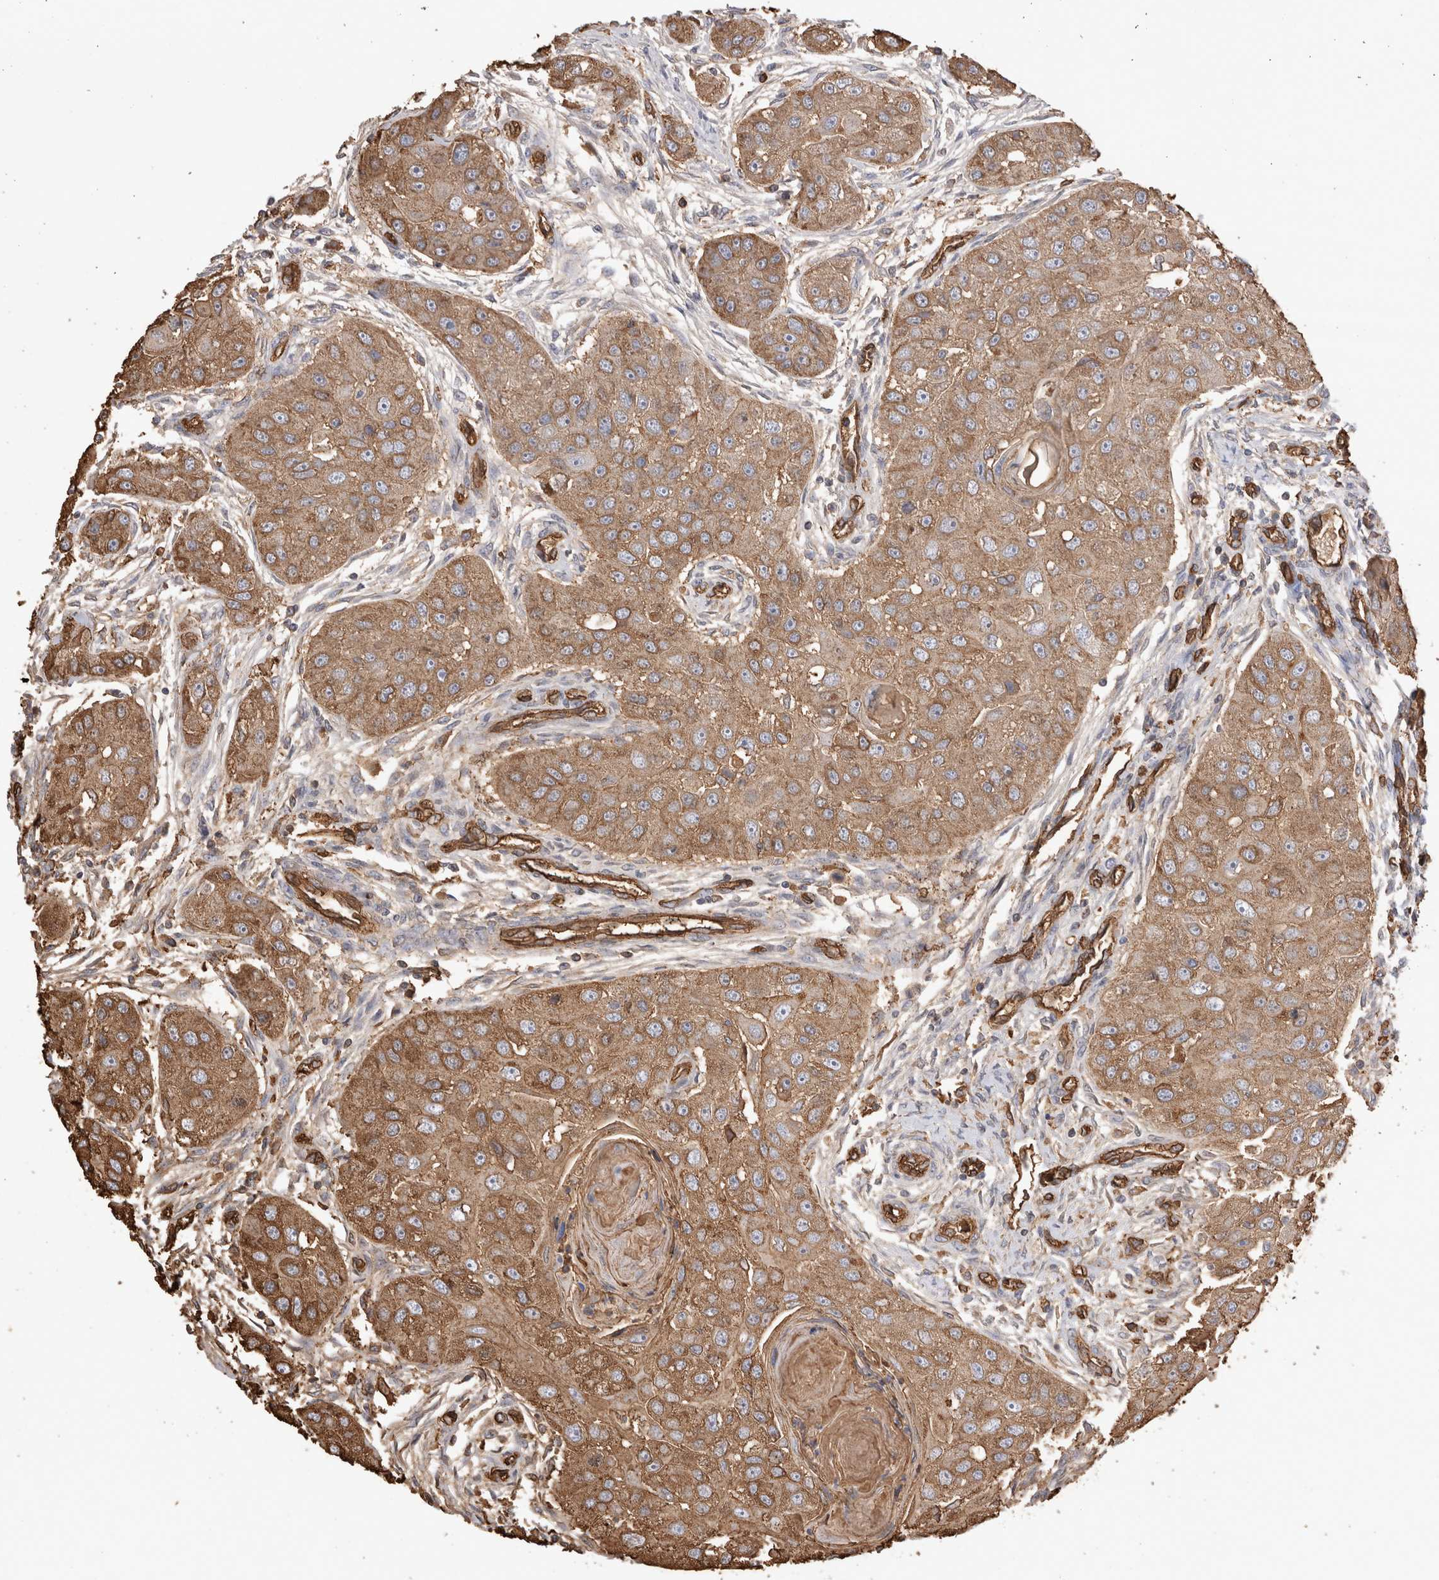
{"staining": {"intensity": "moderate", "quantity": ">75%", "location": "cytoplasmic/membranous"}, "tissue": "head and neck cancer", "cell_type": "Tumor cells", "image_type": "cancer", "snomed": [{"axis": "morphology", "description": "Normal tissue, NOS"}, {"axis": "morphology", "description": "Squamous cell carcinoma, NOS"}, {"axis": "topography", "description": "Skeletal muscle"}, {"axis": "topography", "description": "Head-Neck"}], "caption": "This image demonstrates IHC staining of head and neck squamous cell carcinoma, with medium moderate cytoplasmic/membranous positivity in approximately >75% of tumor cells.", "gene": "IL17RC", "patient": {"sex": "male", "age": 51}}